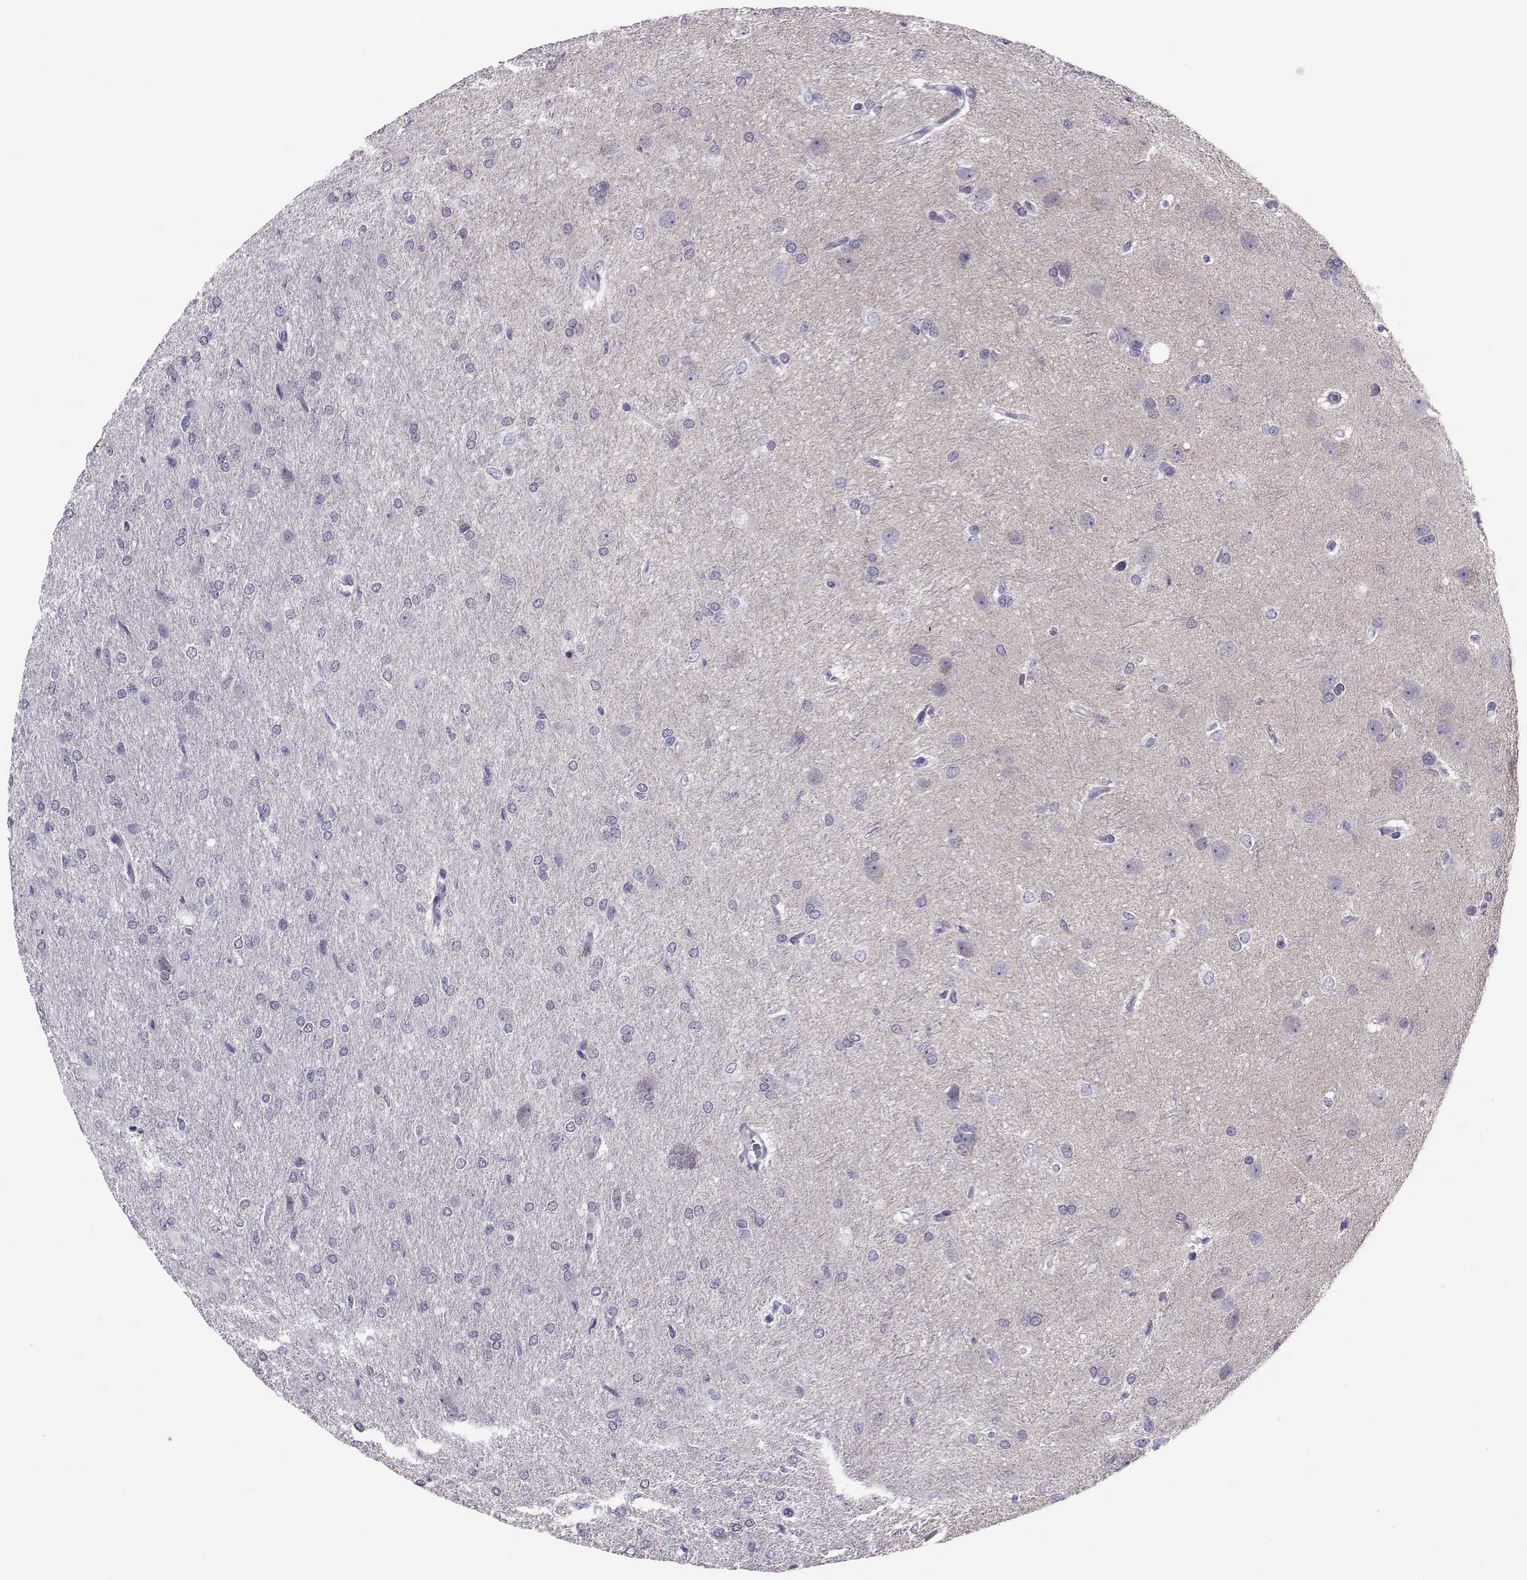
{"staining": {"intensity": "negative", "quantity": "none", "location": "none"}, "tissue": "glioma", "cell_type": "Tumor cells", "image_type": "cancer", "snomed": [{"axis": "morphology", "description": "Glioma, malignant, High grade"}, {"axis": "topography", "description": "Brain"}], "caption": "The immunohistochemistry (IHC) photomicrograph has no significant expression in tumor cells of high-grade glioma (malignant) tissue.", "gene": "DNAAF1", "patient": {"sex": "male", "age": 68}}